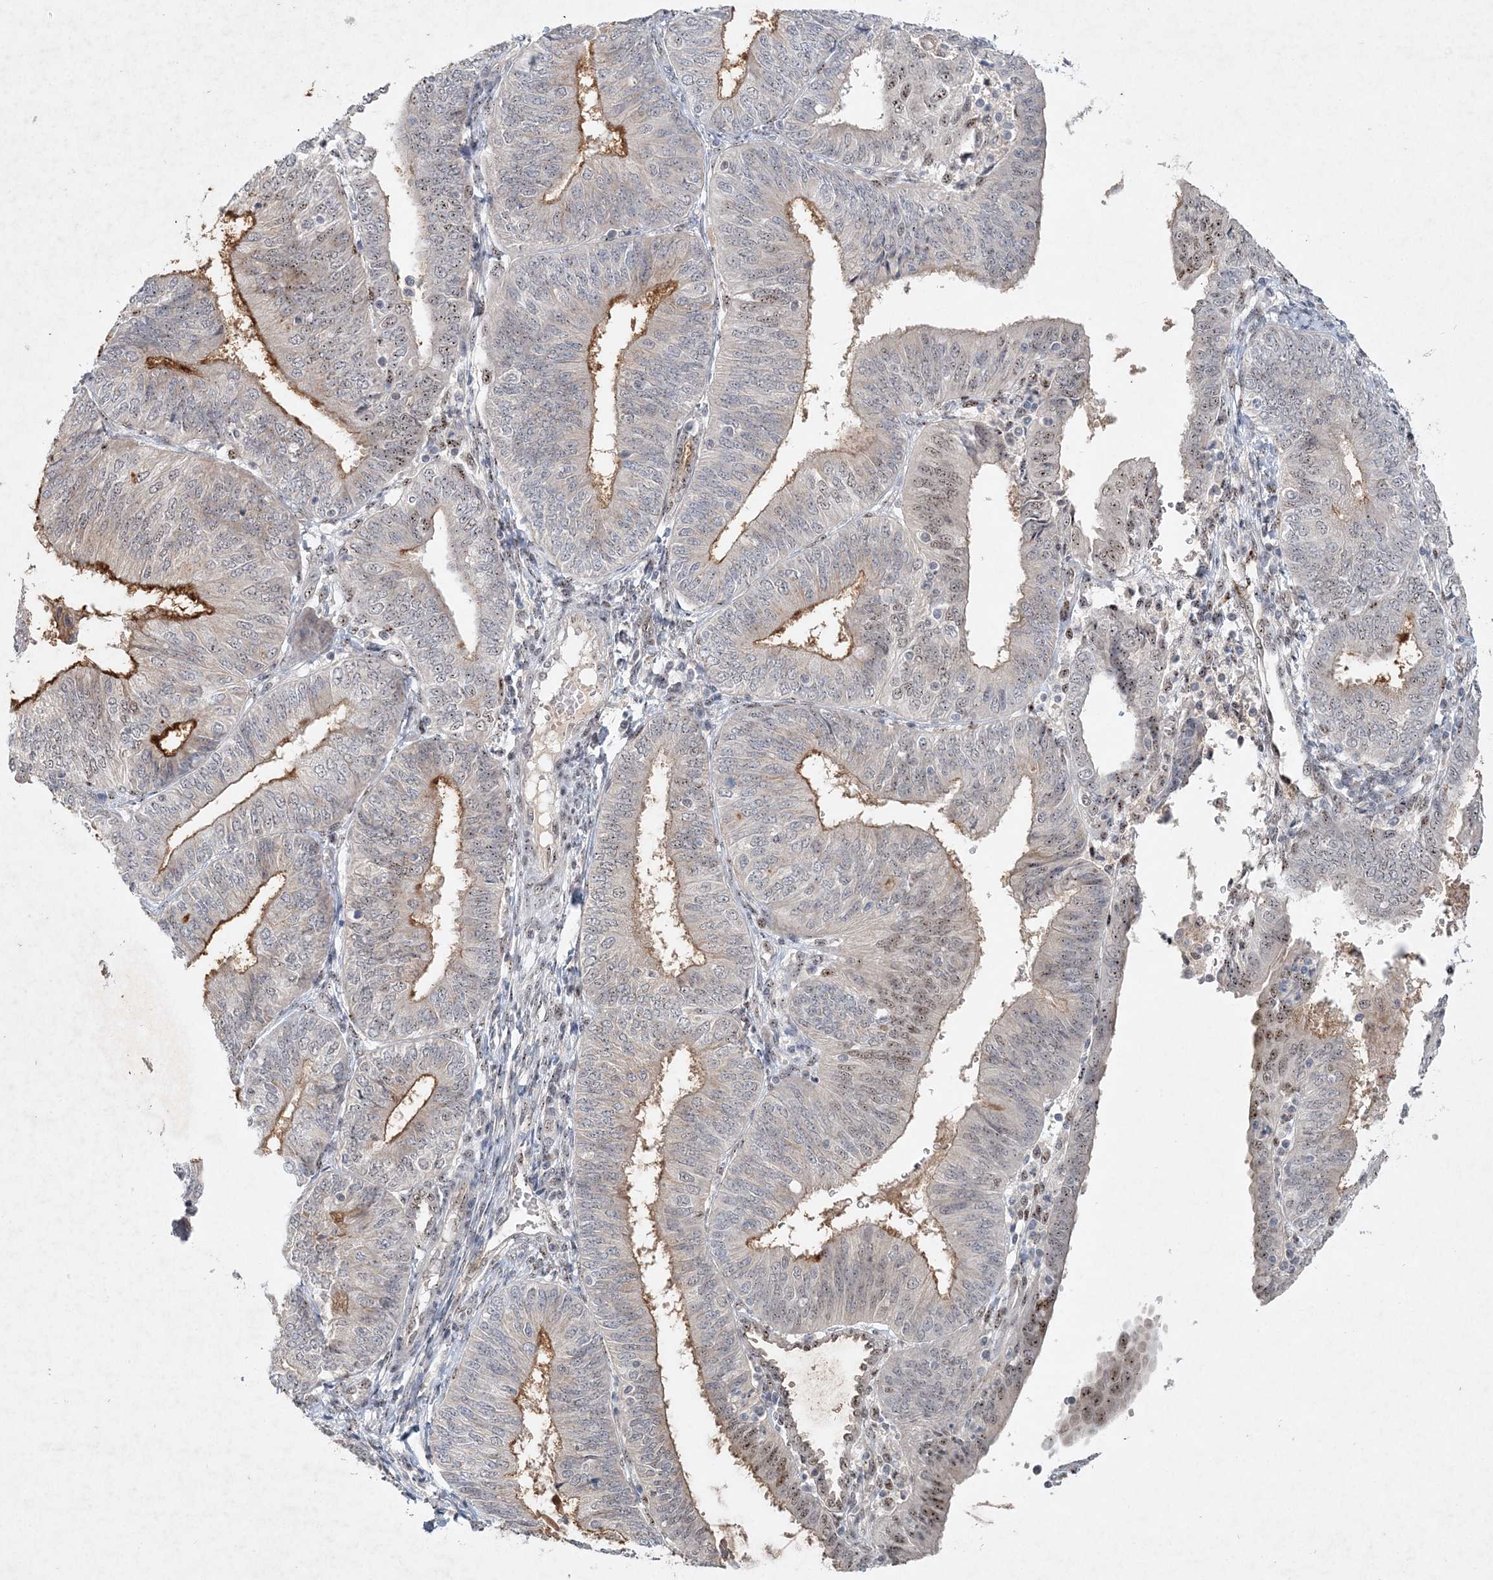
{"staining": {"intensity": "moderate", "quantity": "<25%", "location": "cytoplasmic/membranous,nuclear"}, "tissue": "endometrial cancer", "cell_type": "Tumor cells", "image_type": "cancer", "snomed": [{"axis": "morphology", "description": "Adenocarcinoma, NOS"}, {"axis": "topography", "description": "Endometrium"}], "caption": "High-magnification brightfield microscopy of endometrial adenocarcinoma stained with DAB (3,3'-diaminobenzidine) (brown) and counterstained with hematoxylin (blue). tumor cells exhibit moderate cytoplasmic/membranous and nuclear expression is present in approximately<25% of cells. (IHC, brightfield microscopy, high magnification).", "gene": "GIN1", "patient": {"sex": "female", "age": 58}}